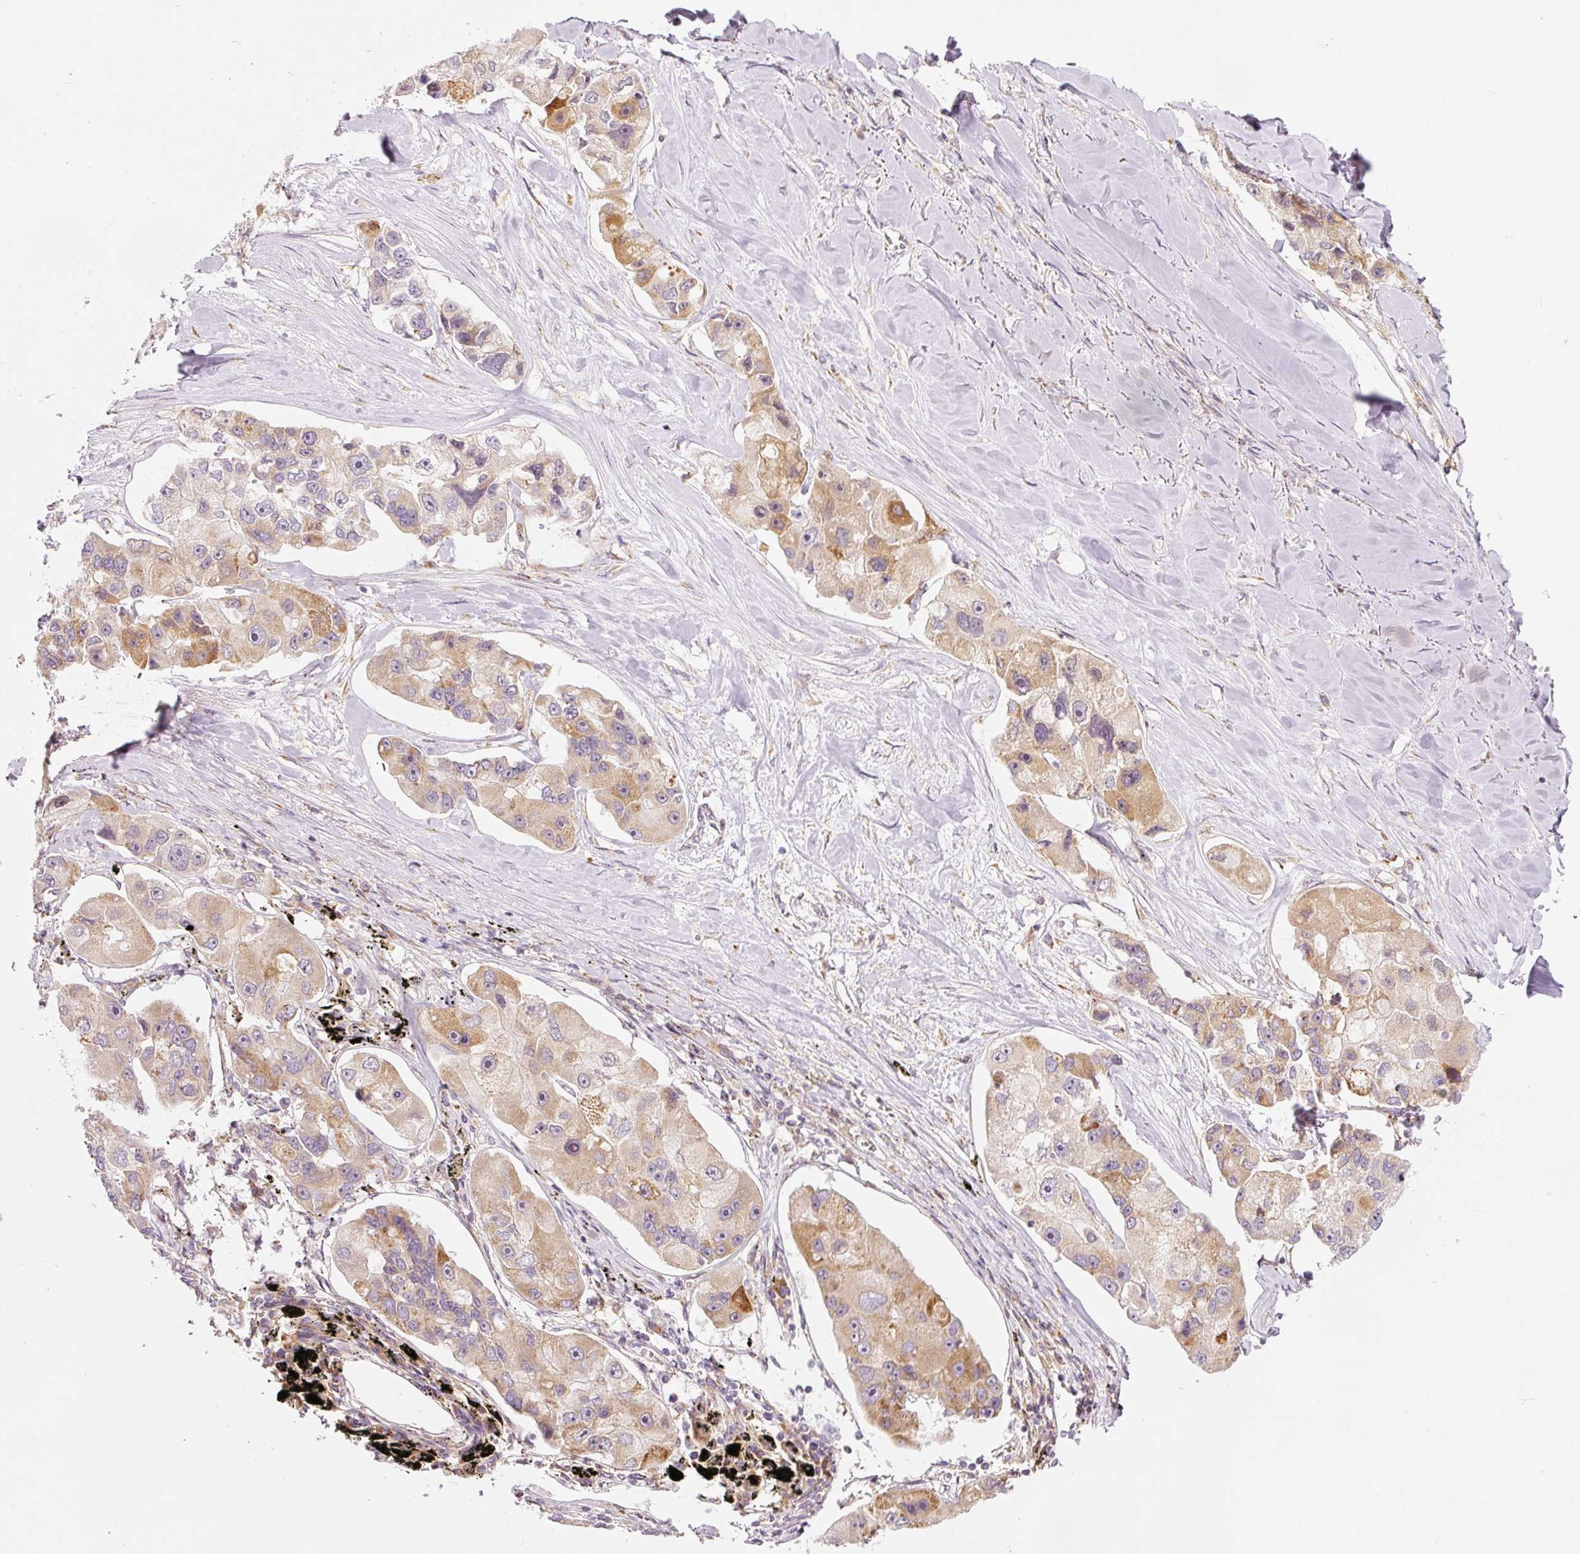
{"staining": {"intensity": "moderate", "quantity": "25%-75%", "location": "cytoplasmic/membranous"}, "tissue": "lung cancer", "cell_type": "Tumor cells", "image_type": "cancer", "snomed": [{"axis": "morphology", "description": "Adenocarcinoma, NOS"}, {"axis": "topography", "description": "Lung"}], "caption": "Immunohistochemistry photomicrograph of lung adenocarcinoma stained for a protein (brown), which displays medium levels of moderate cytoplasmic/membranous expression in approximately 25%-75% of tumor cells.", "gene": "SNAPC5", "patient": {"sex": "female", "age": 54}}